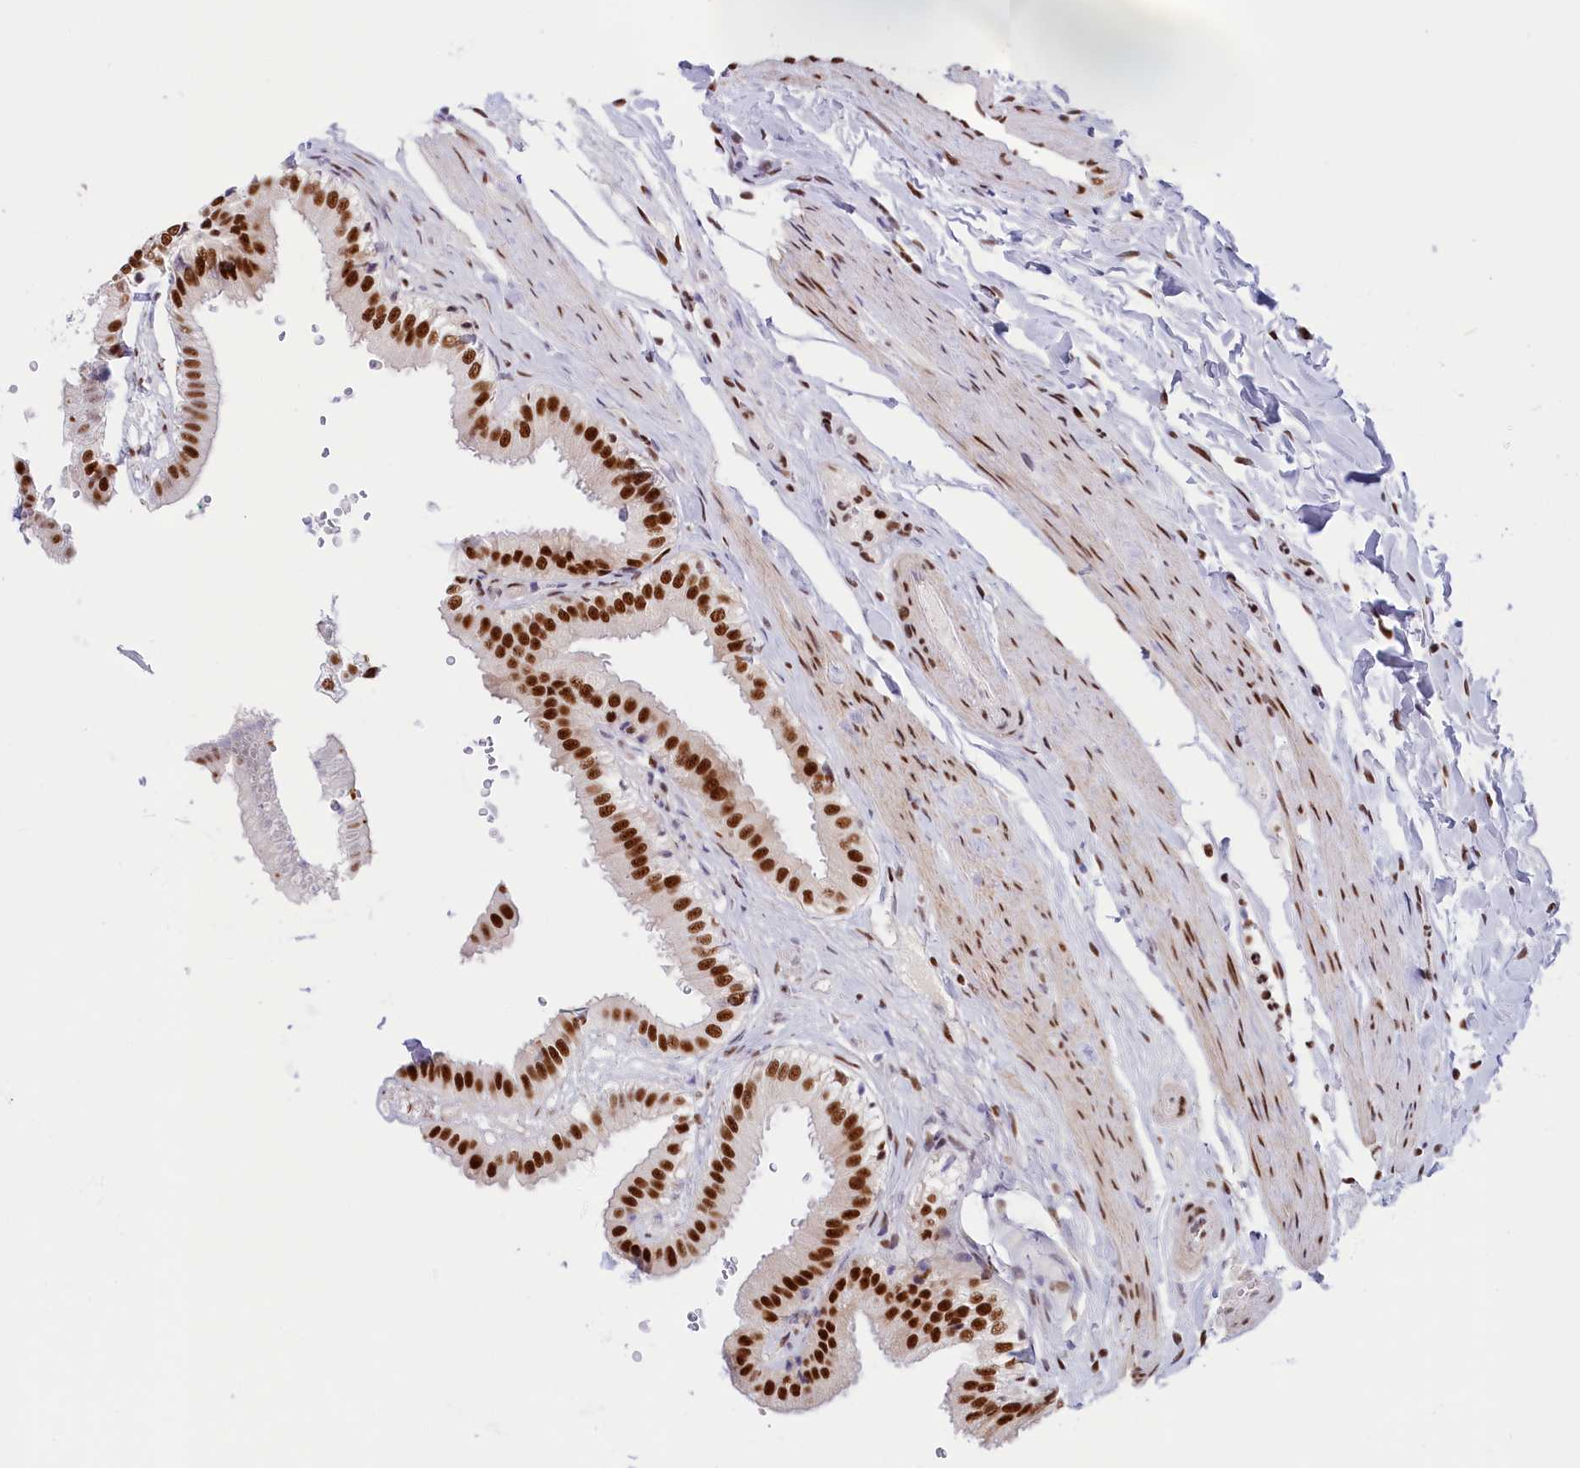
{"staining": {"intensity": "strong", "quantity": ">75%", "location": "nuclear"}, "tissue": "gallbladder", "cell_type": "Glandular cells", "image_type": "normal", "snomed": [{"axis": "morphology", "description": "Normal tissue, NOS"}, {"axis": "topography", "description": "Gallbladder"}], "caption": "Immunohistochemical staining of unremarkable human gallbladder shows >75% levels of strong nuclear protein expression in approximately >75% of glandular cells.", "gene": "SNRNP70", "patient": {"sex": "female", "age": 61}}